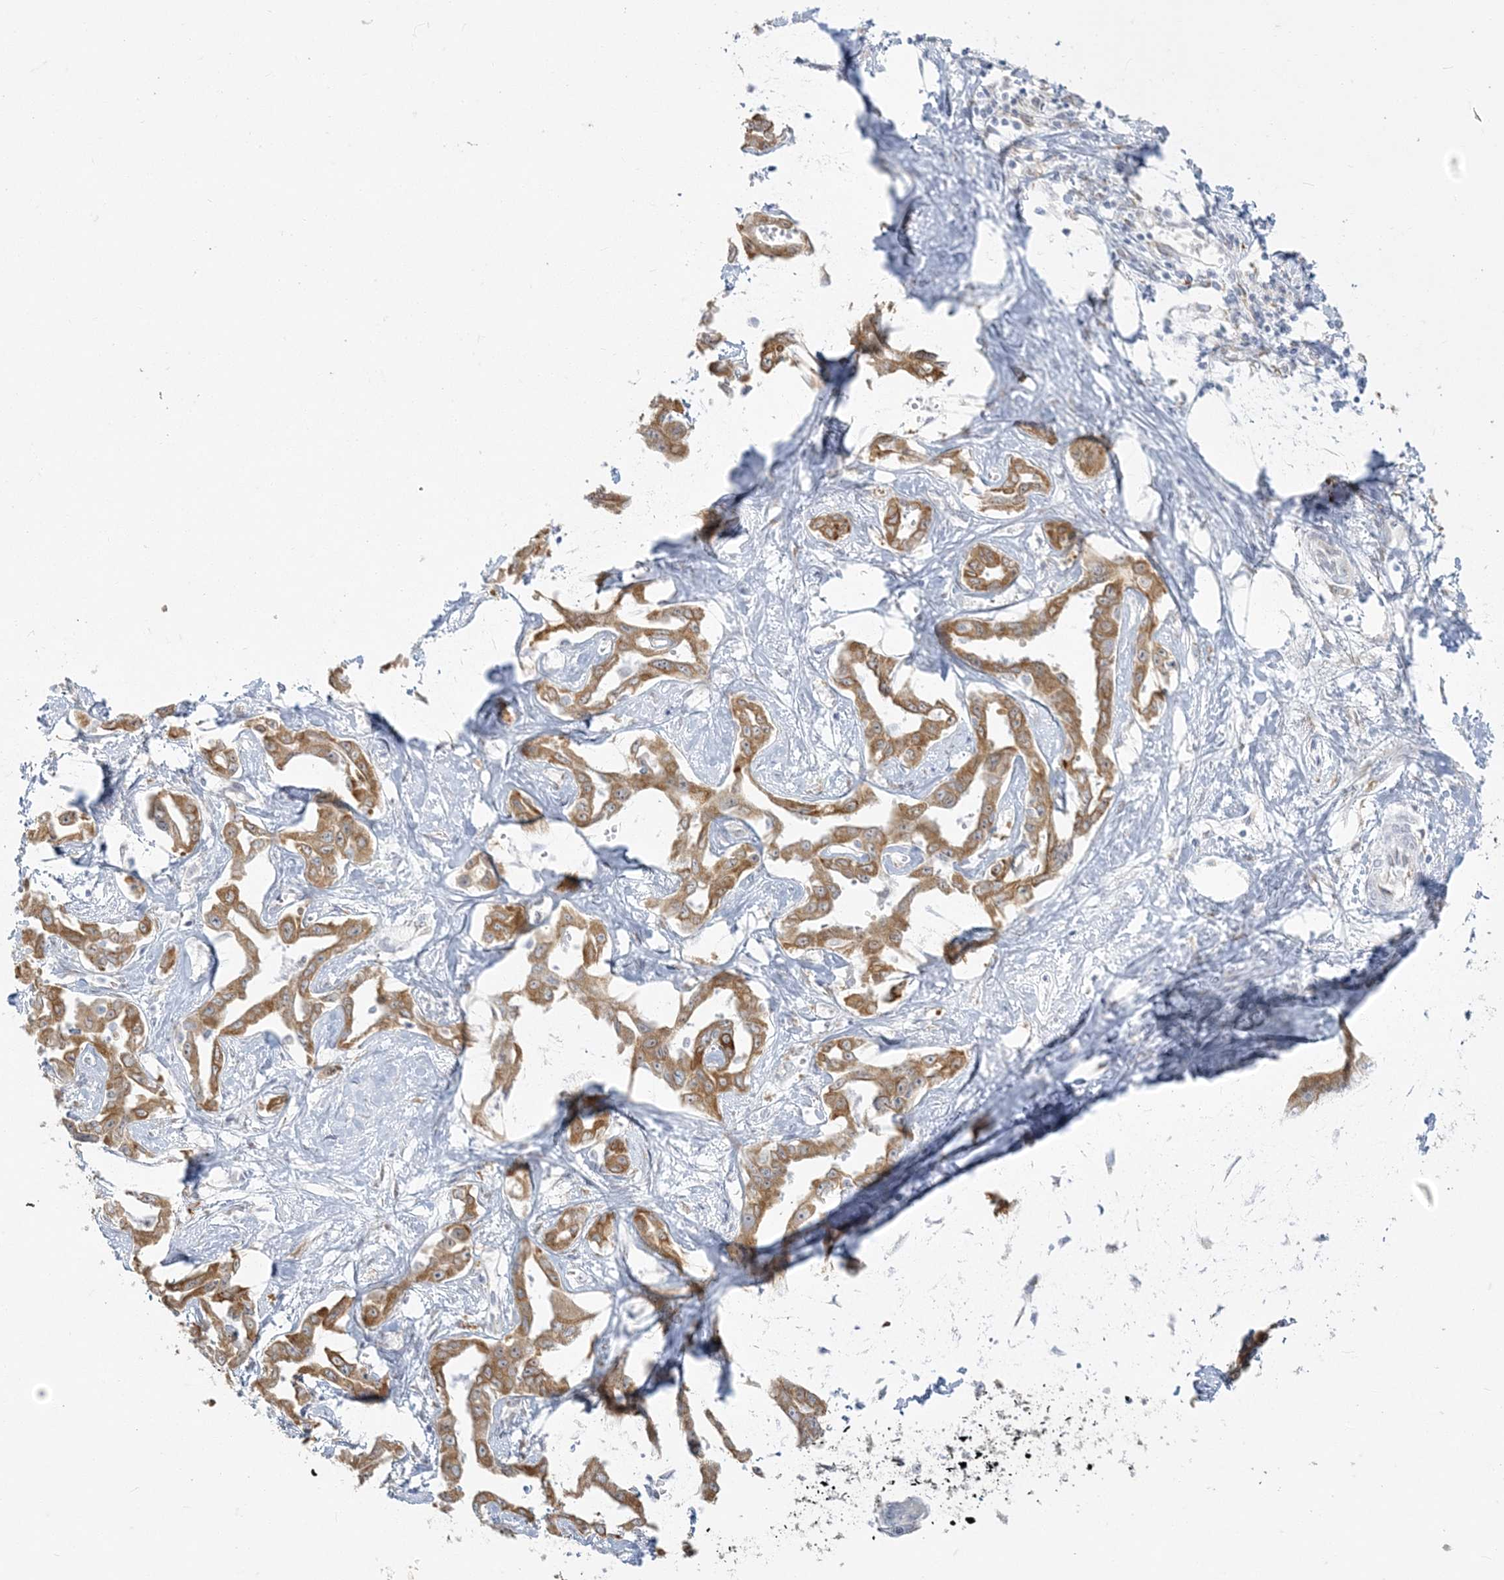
{"staining": {"intensity": "moderate", "quantity": ">75%", "location": "cytoplasmic/membranous"}, "tissue": "liver cancer", "cell_type": "Tumor cells", "image_type": "cancer", "snomed": [{"axis": "morphology", "description": "Cholangiocarcinoma"}, {"axis": "topography", "description": "Liver"}], "caption": "Liver cancer was stained to show a protein in brown. There is medium levels of moderate cytoplasmic/membranous positivity in about >75% of tumor cells. (IHC, brightfield microscopy, high magnification).", "gene": "ZC3H6", "patient": {"sex": "male", "age": 59}}